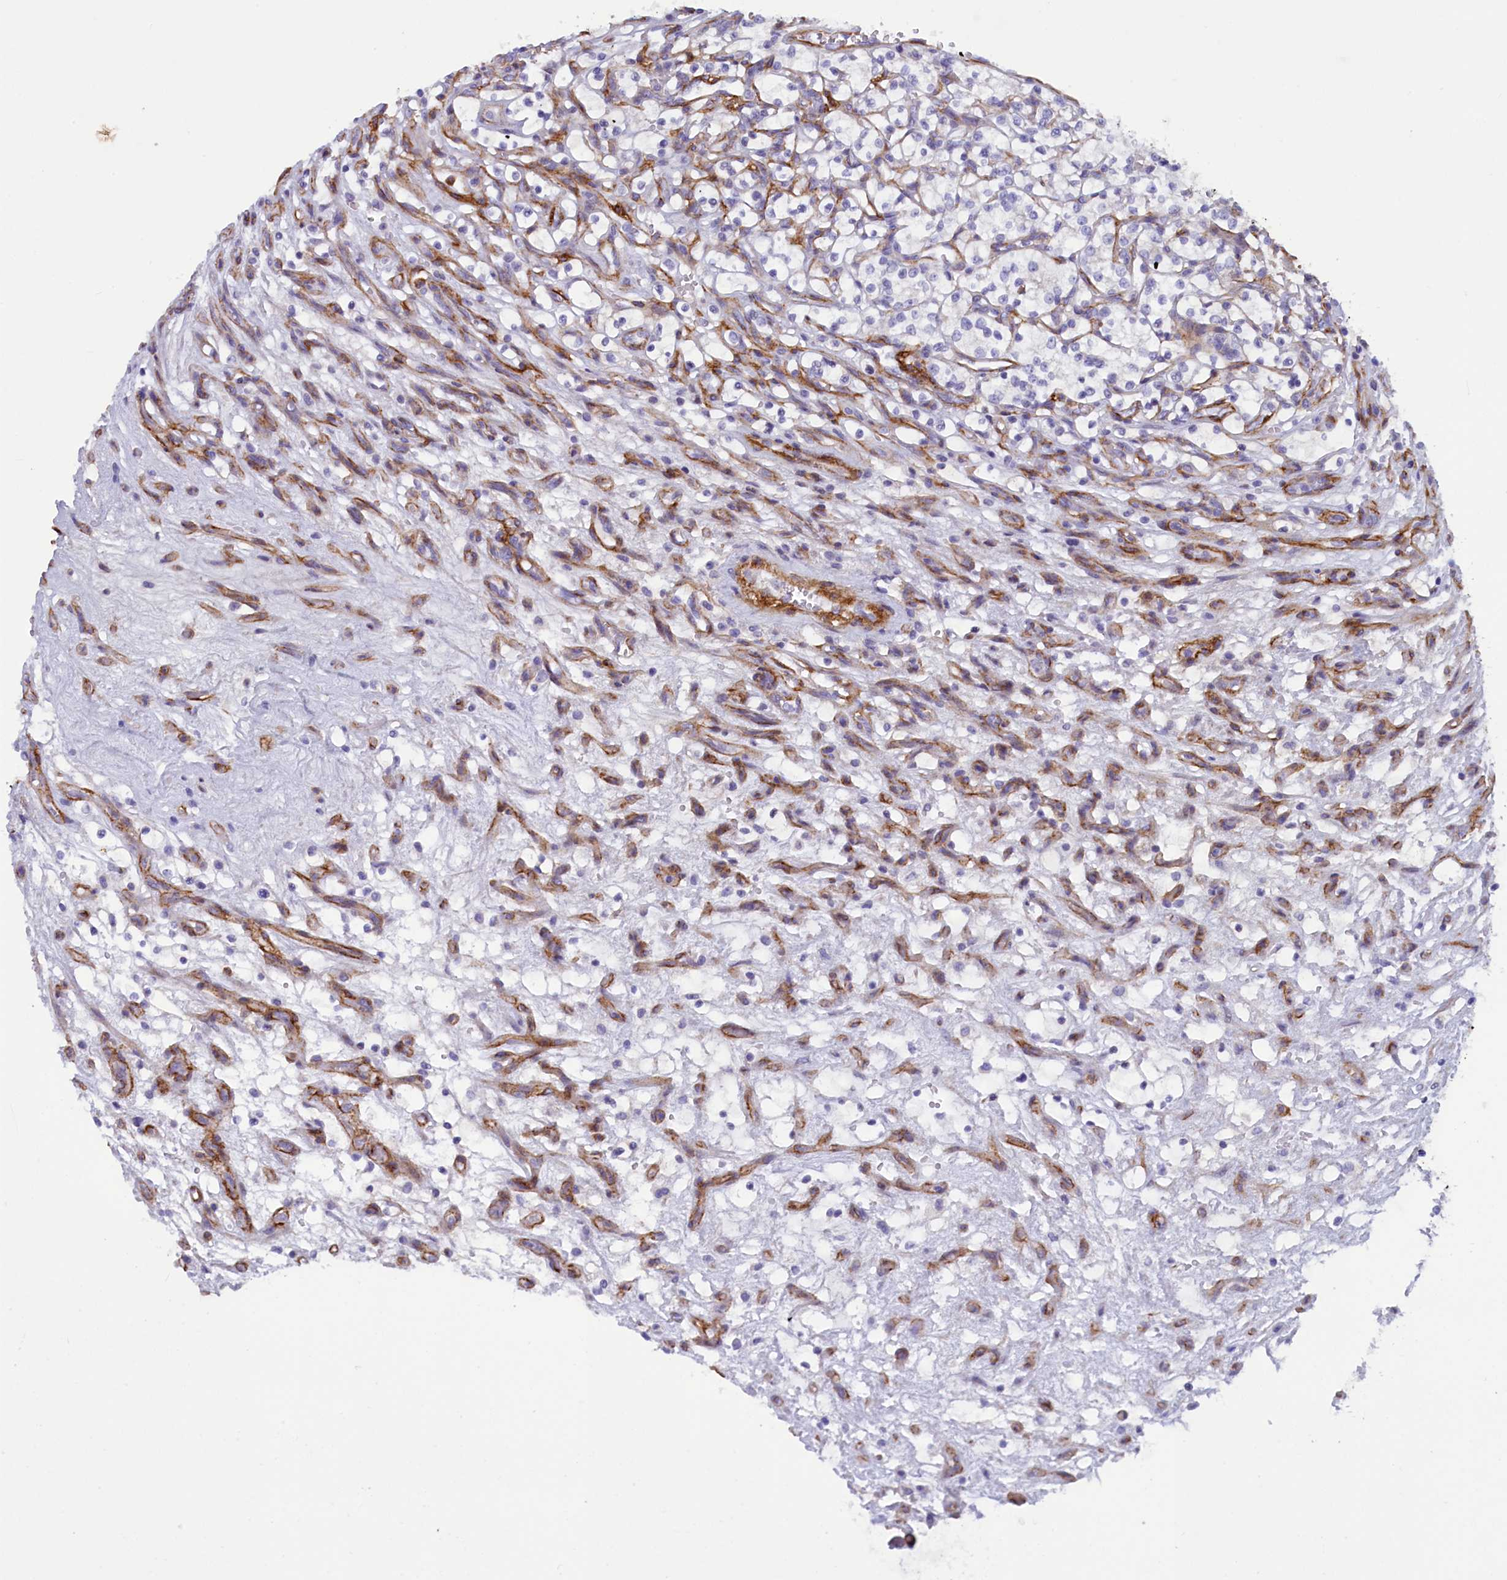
{"staining": {"intensity": "negative", "quantity": "none", "location": "none"}, "tissue": "renal cancer", "cell_type": "Tumor cells", "image_type": "cancer", "snomed": [{"axis": "morphology", "description": "Adenocarcinoma, NOS"}, {"axis": "topography", "description": "Kidney"}], "caption": "Human adenocarcinoma (renal) stained for a protein using immunohistochemistry shows no expression in tumor cells.", "gene": "LOXL1", "patient": {"sex": "female", "age": 69}}